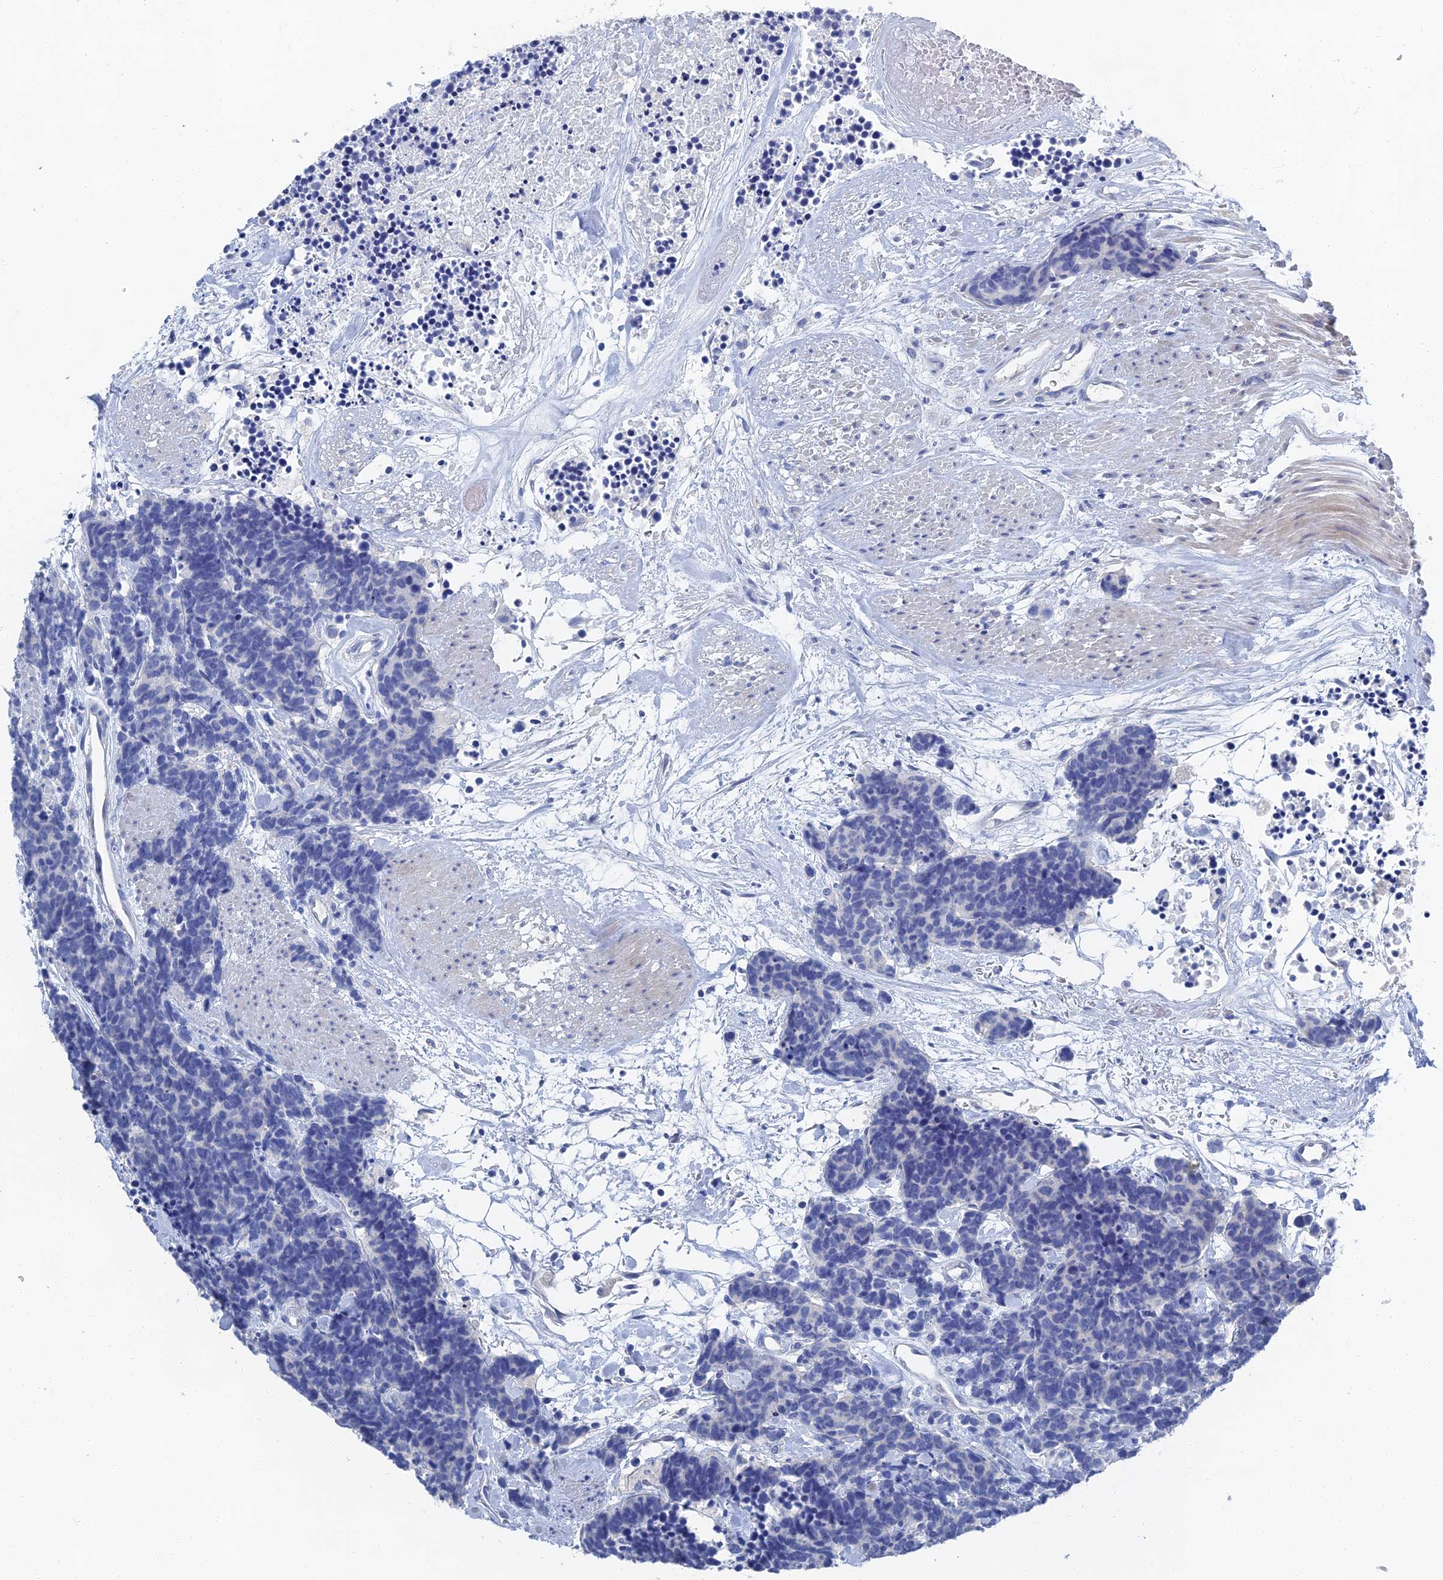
{"staining": {"intensity": "negative", "quantity": "none", "location": "none"}, "tissue": "carcinoid", "cell_type": "Tumor cells", "image_type": "cancer", "snomed": [{"axis": "morphology", "description": "Carcinoma, NOS"}, {"axis": "morphology", "description": "Carcinoid, malignant, NOS"}, {"axis": "topography", "description": "Urinary bladder"}], "caption": "There is no significant positivity in tumor cells of carcinoid.", "gene": "GFAP", "patient": {"sex": "male", "age": 57}}